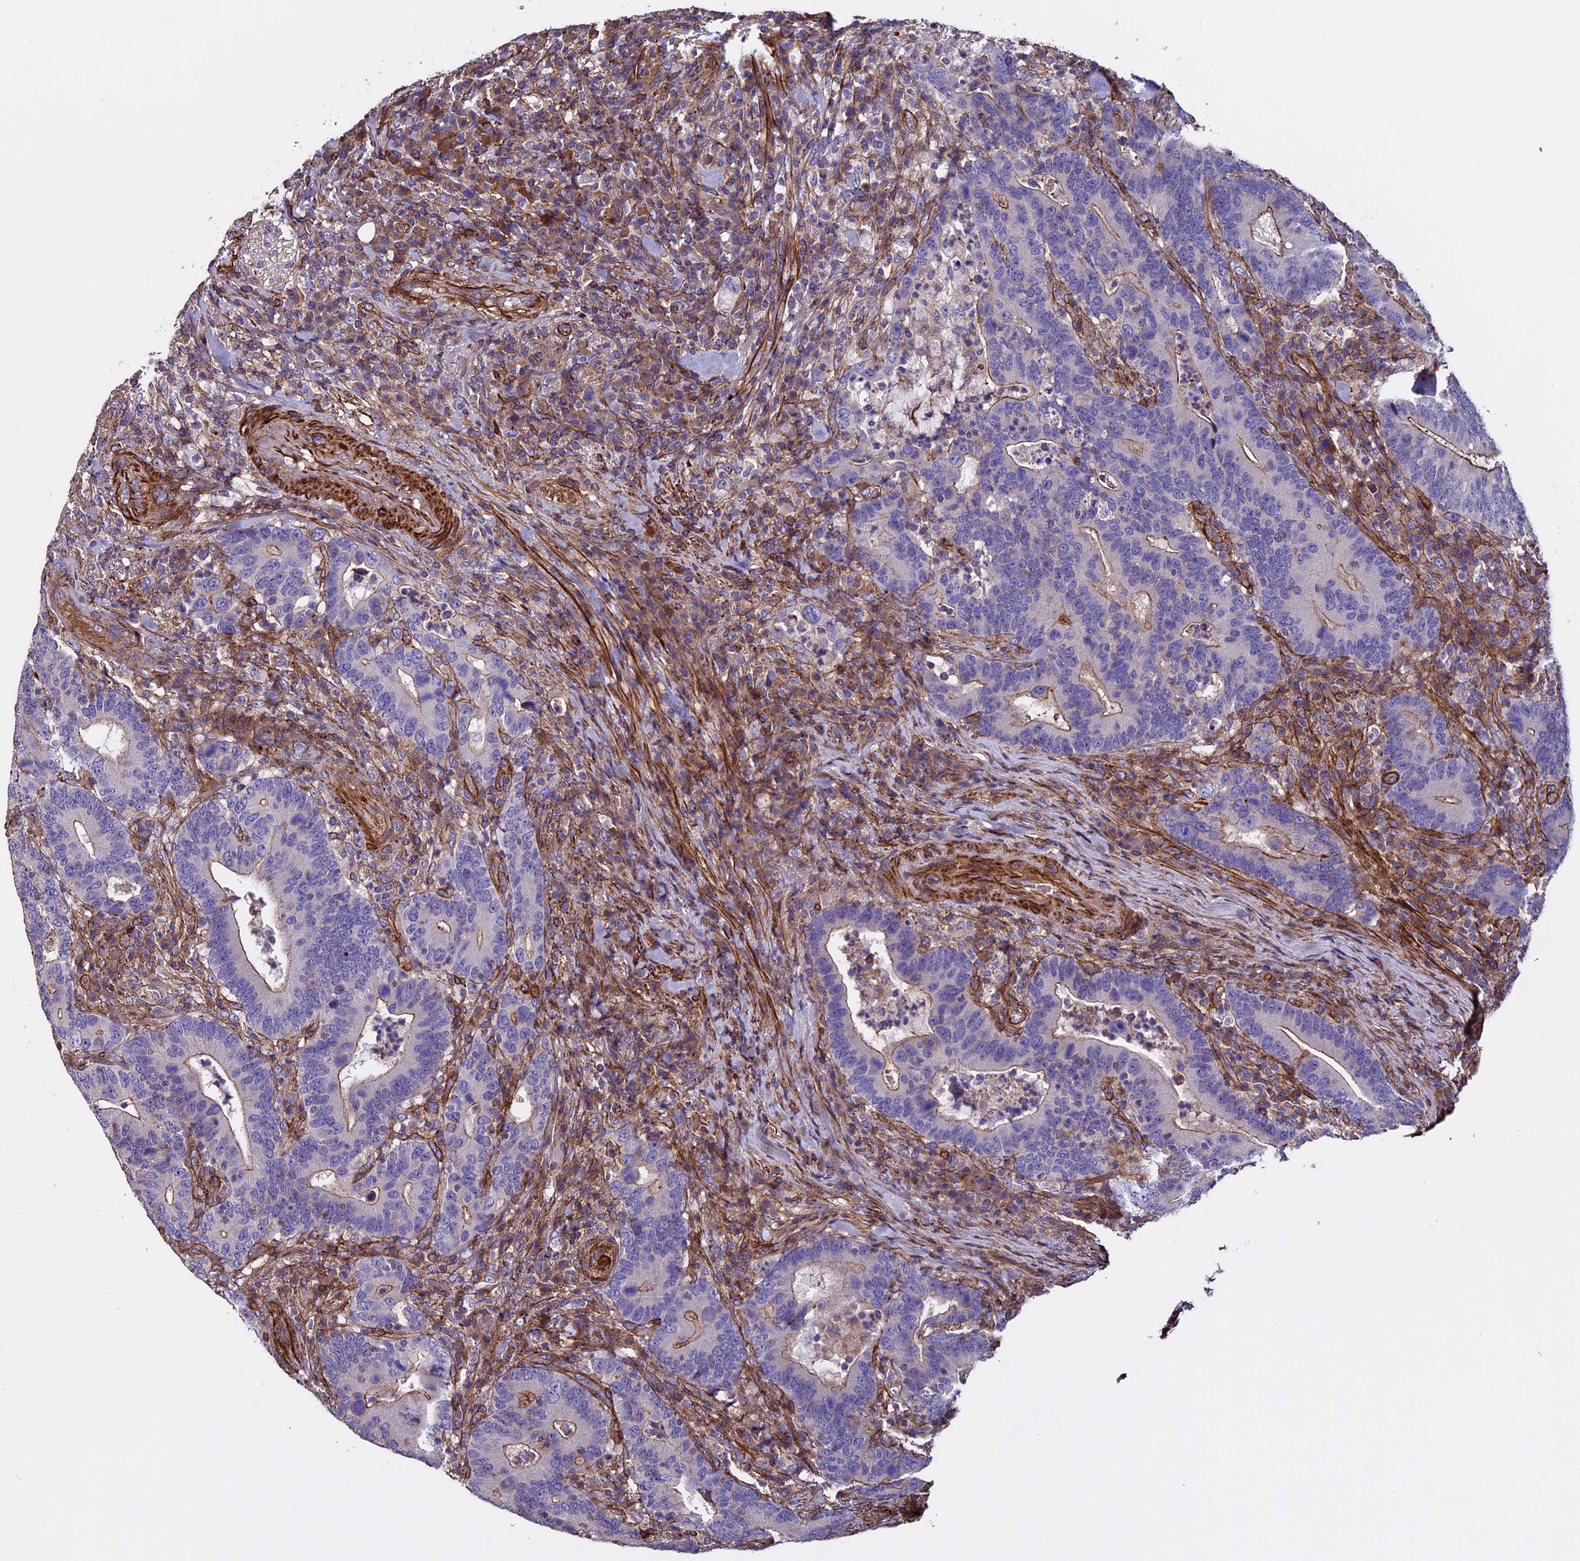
{"staining": {"intensity": "moderate", "quantity": "25%-75%", "location": "cytoplasmic/membranous"}, "tissue": "colorectal cancer", "cell_type": "Tumor cells", "image_type": "cancer", "snomed": [{"axis": "morphology", "description": "Adenocarcinoma, NOS"}, {"axis": "topography", "description": "Colon"}], "caption": "Adenocarcinoma (colorectal) stained with a brown dye reveals moderate cytoplasmic/membranous positive expression in approximately 25%-75% of tumor cells.", "gene": "EVA1B", "patient": {"sex": "female", "age": 66}}